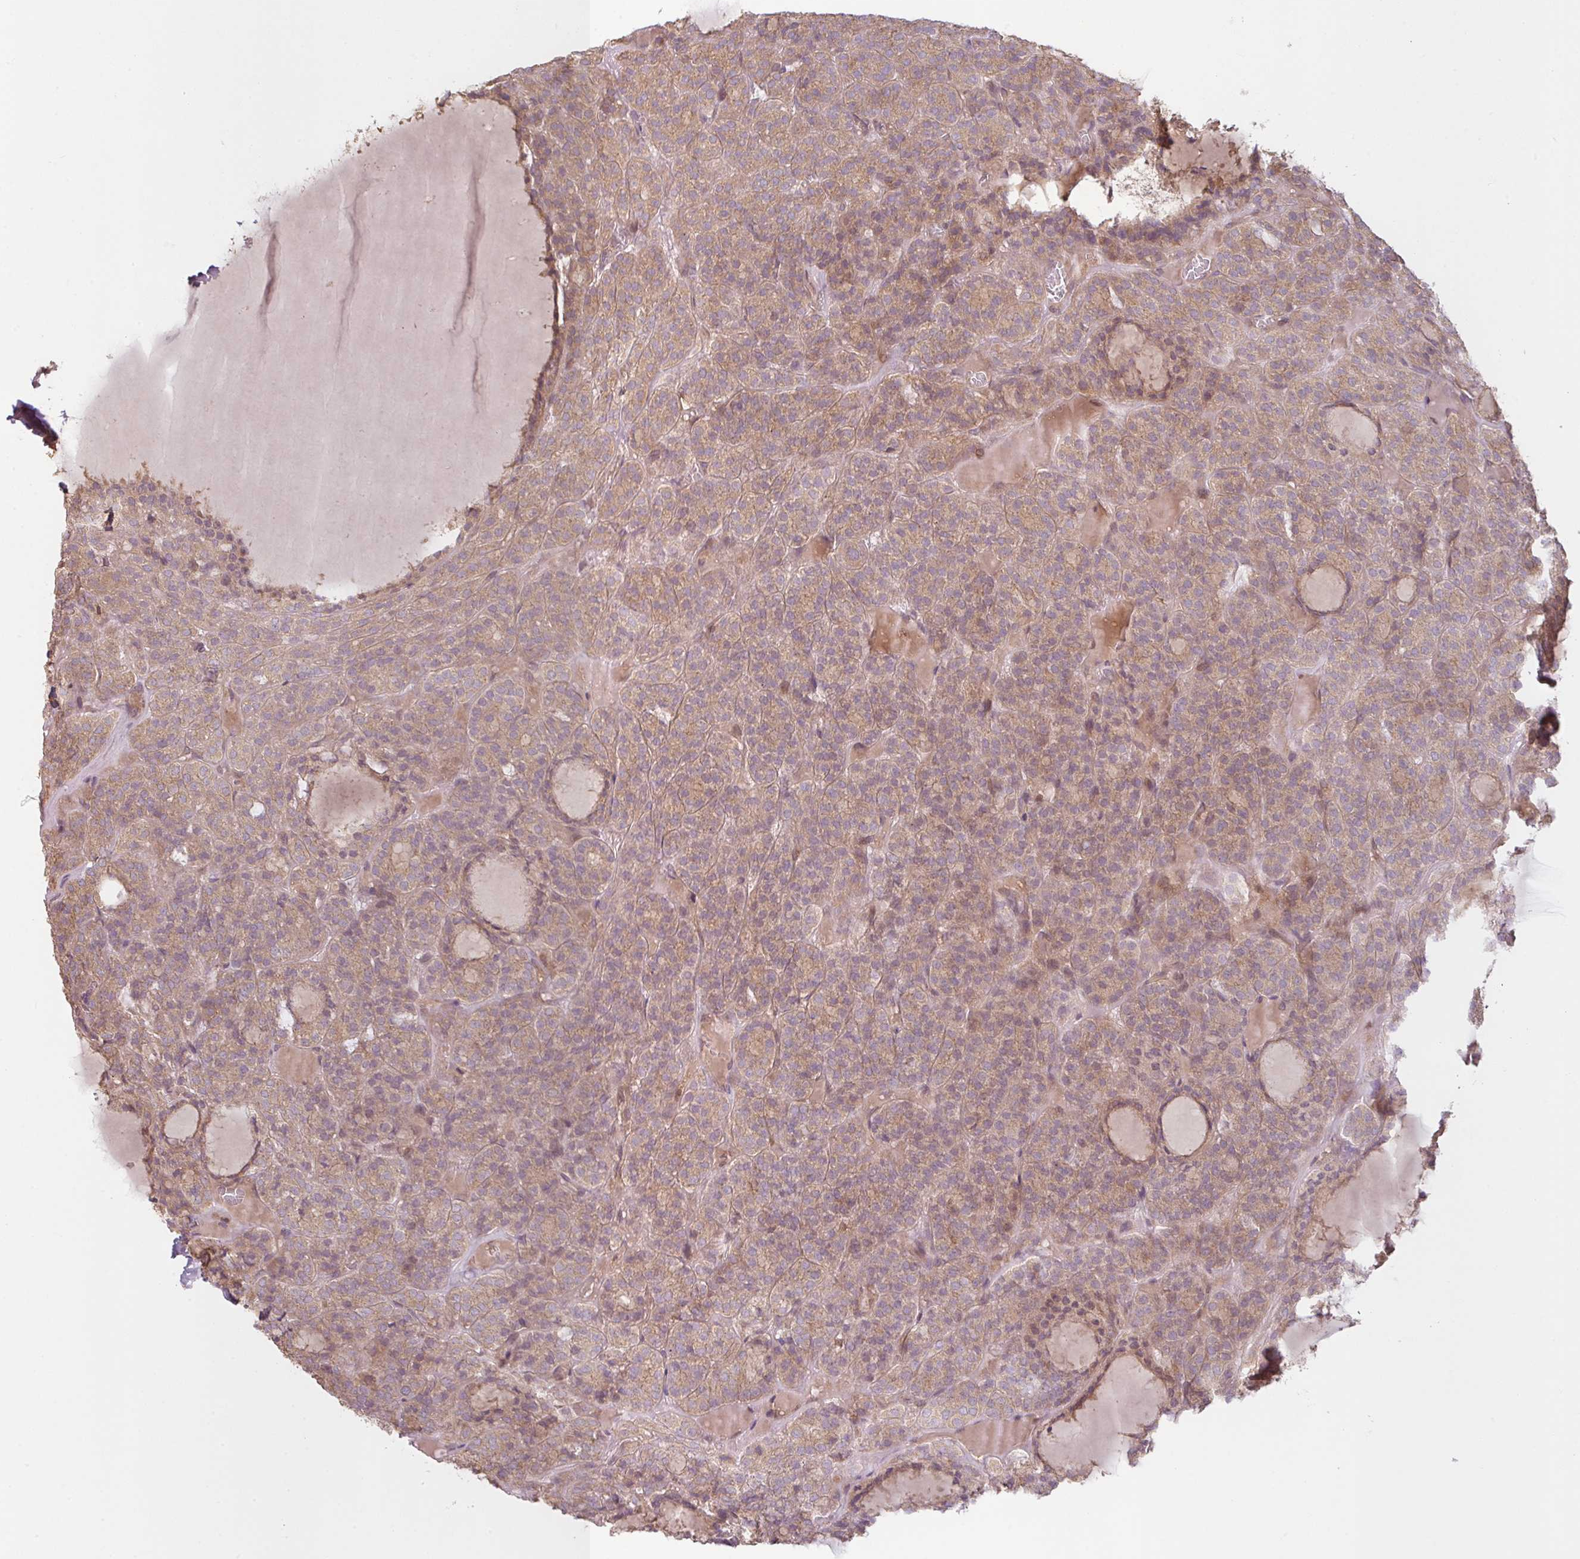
{"staining": {"intensity": "moderate", "quantity": ">75%", "location": "cytoplasmic/membranous"}, "tissue": "thyroid cancer", "cell_type": "Tumor cells", "image_type": "cancer", "snomed": [{"axis": "morphology", "description": "Follicular adenoma carcinoma, NOS"}, {"axis": "topography", "description": "Thyroid gland"}], "caption": "Follicular adenoma carcinoma (thyroid) tissue exhibits moderate cytoplasmic/membranous expression in approximately >75% of tumor cells The protein is stained brown, and the nuclei are stained in blue (DAB IHC with brightfield microscopy, high magnification).", "gene": "RNF31", "patient": {"sex": "female", "age": 63}}